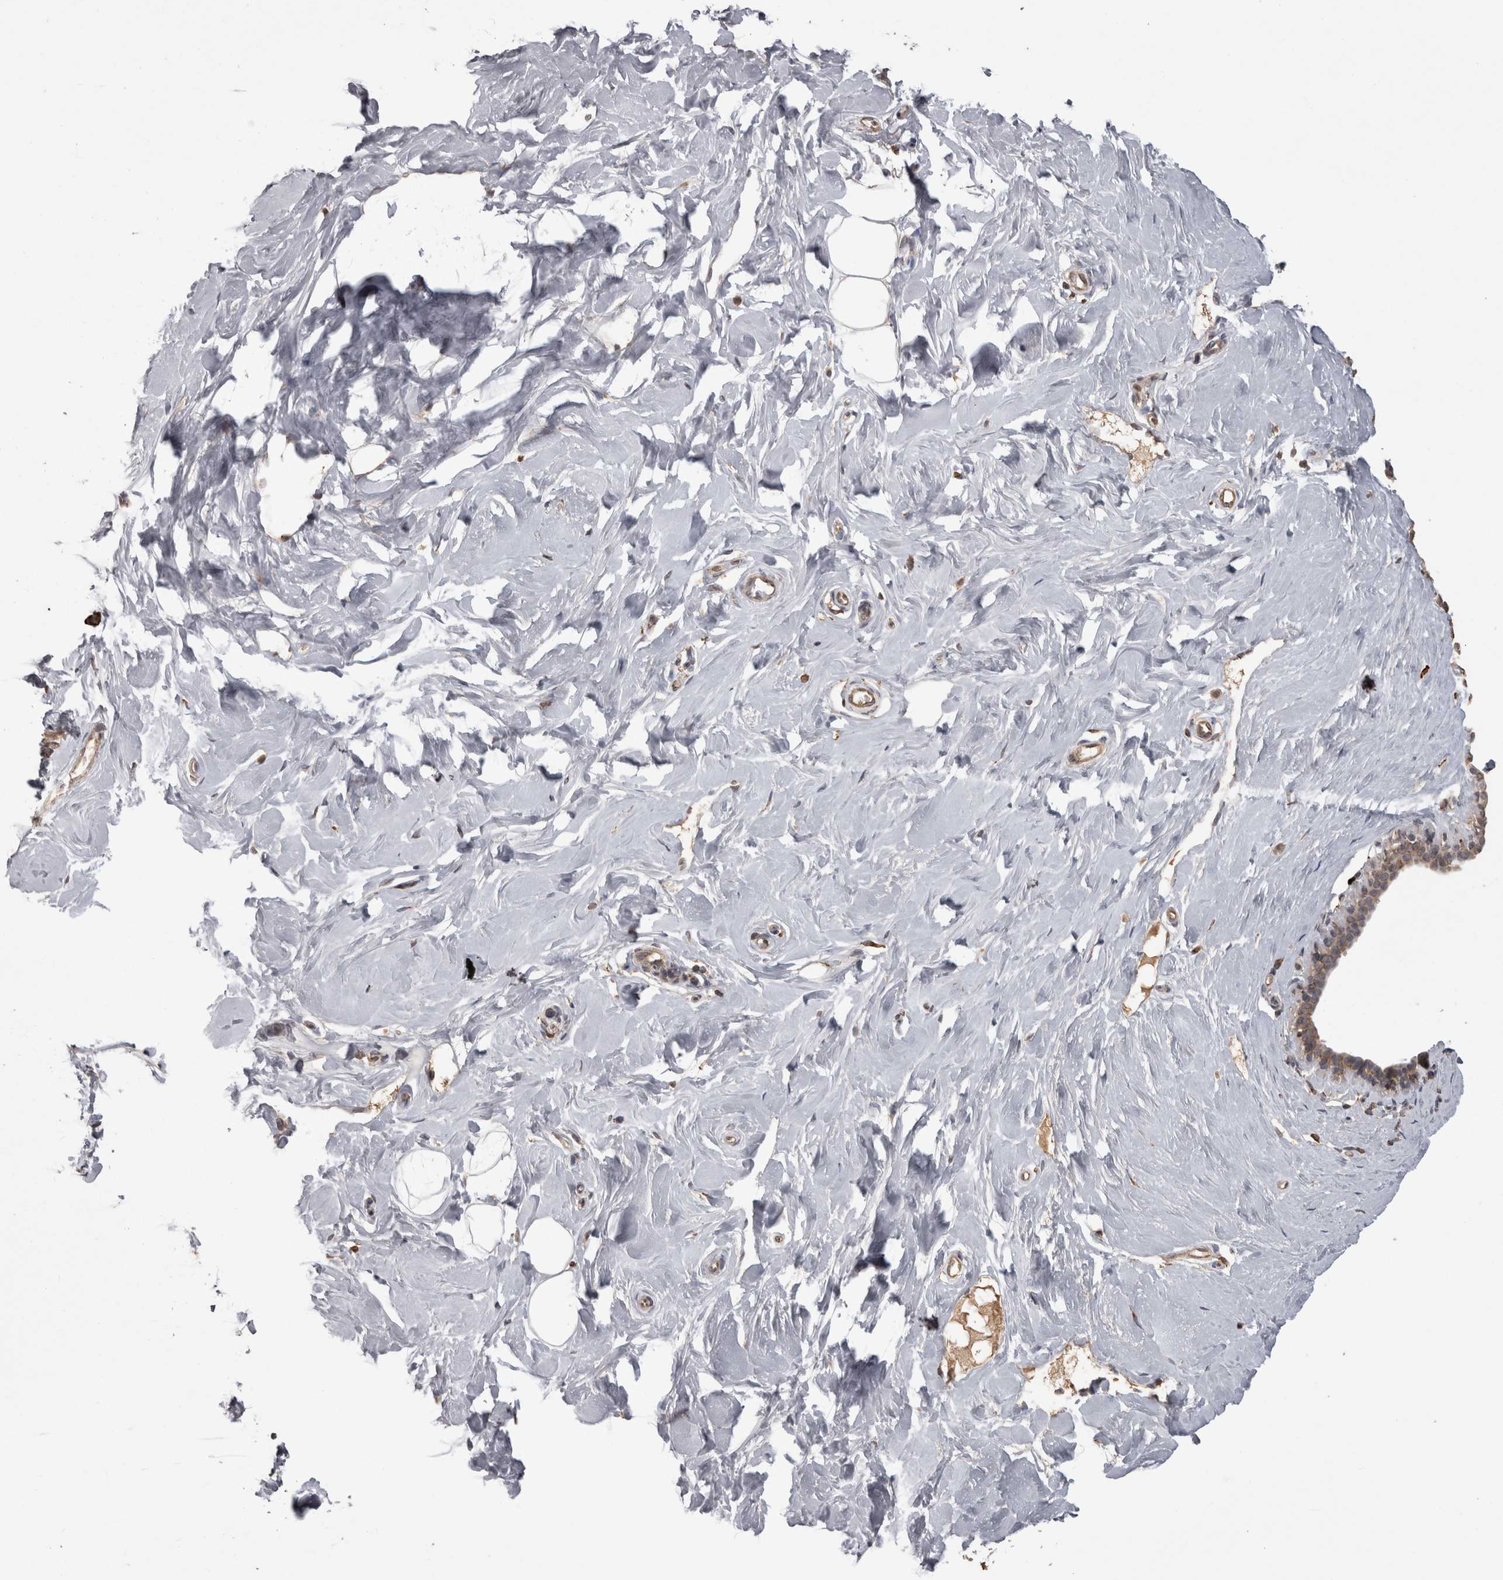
{"staining": {"intensity": "negative", "quantity": "none", "location": "none"}, "tissue": "breast", "cell_type": "Adipocytes", "image_type": "normal", "snomed": [{"axis": "morphology", "description": "Normal tissue, NOS"}, {"axis": "topography", "description": "Breast"}], "caption": "Adipocytes are negative for protein expression in benign human breast.", "gene": "PON2", "patient": {"sex": "female", "age": 23}}